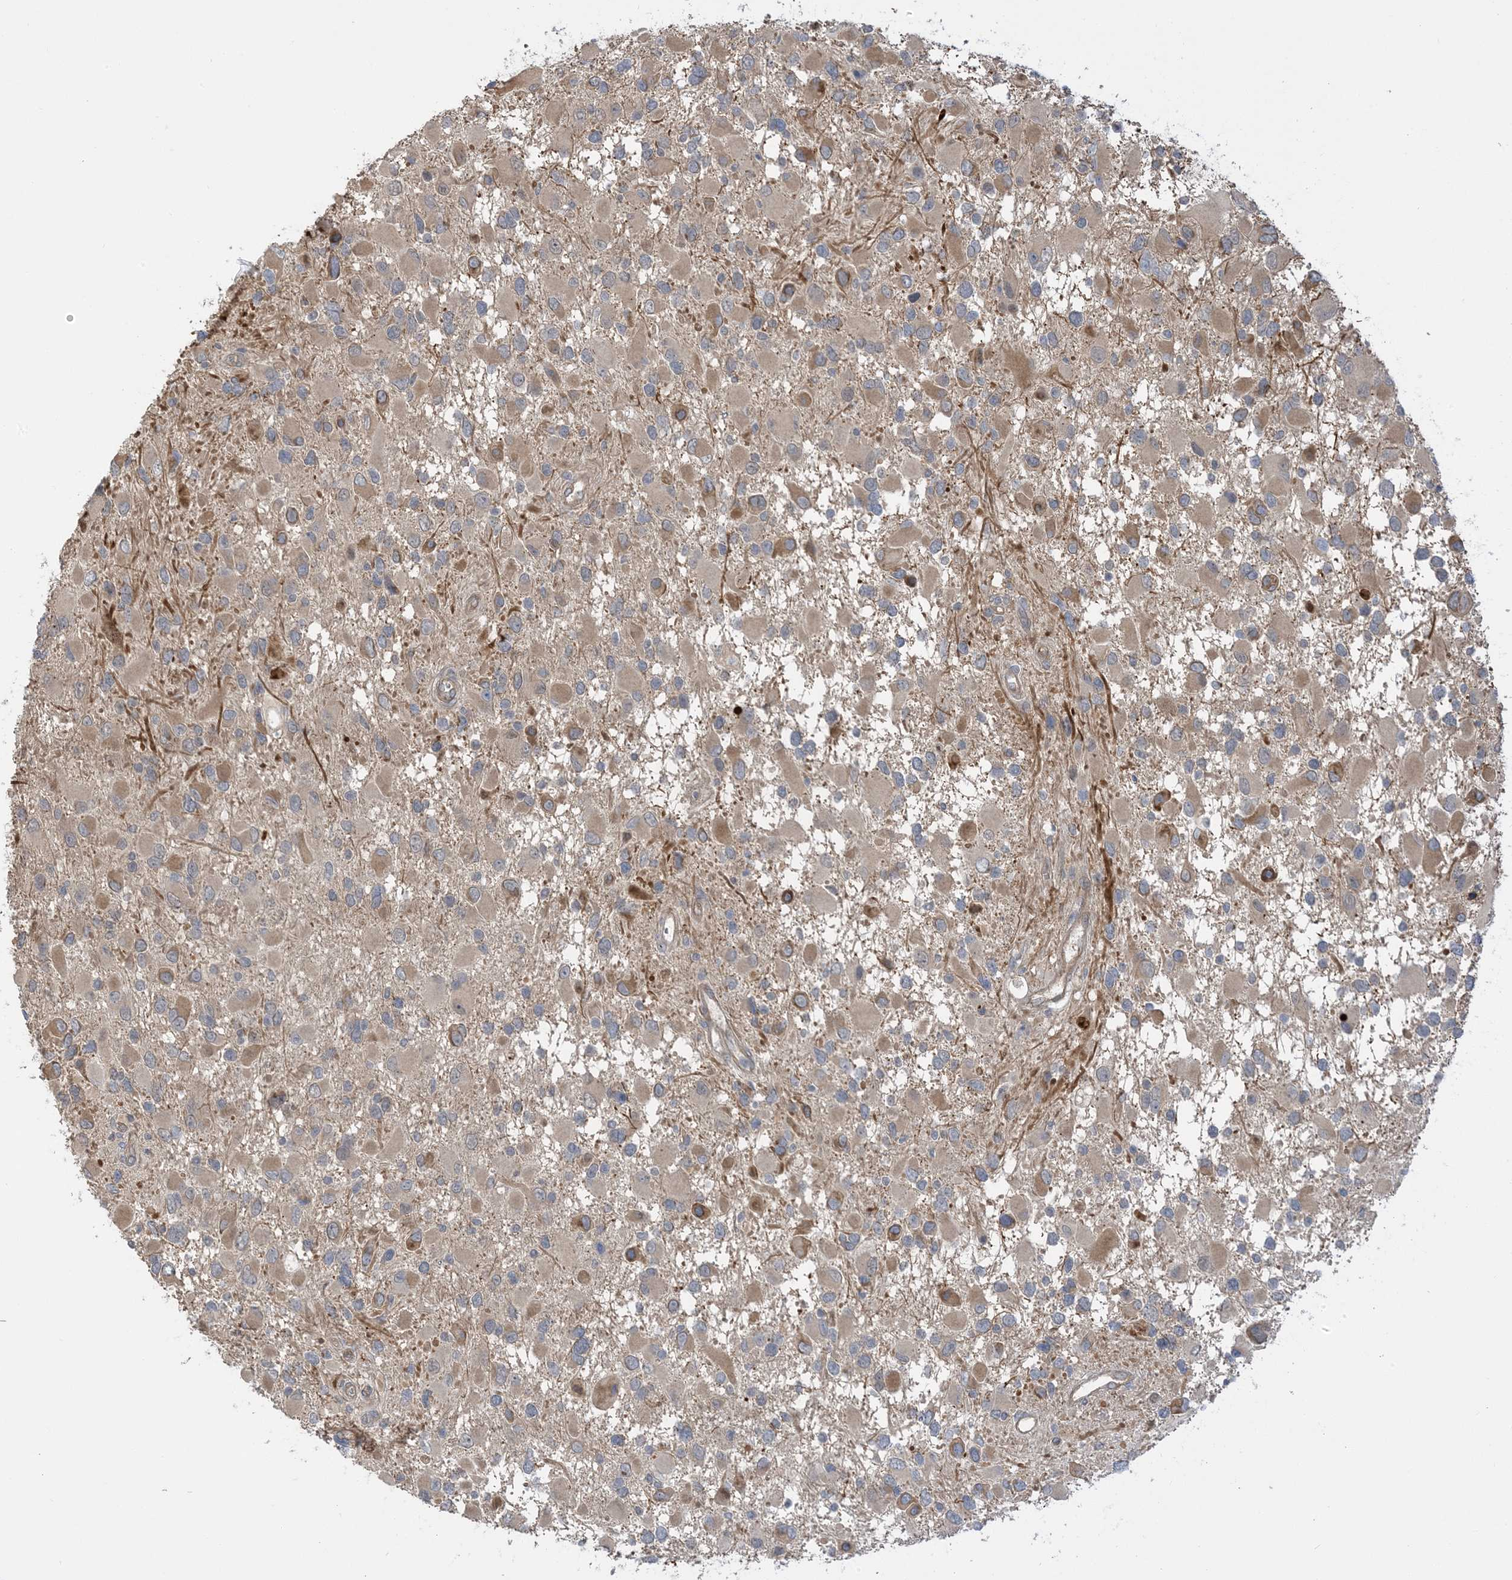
{"staining": {"intensity": "moderate", "quantity": "<25%", "location": "cytoplasmic/membranous"}, "tissue": "glioma", "cell_type": "Tumor cells", "image_type": "cancer", "snomed": [{"axis": "morphology", "description": "Glioma, malignant, High grade"}, {"axis": "topography", "description": "Brain"}], "caption": "DAB (3,3'-diaminobenzidine) immunohistochemical staining of malignant glioma (high-grade) exhibits moderate cytoplasmic/membranous protein staining in about <25% of tumor cells.", "gene": "WDR26", "patient": {"sex": "male", "age": 53}}